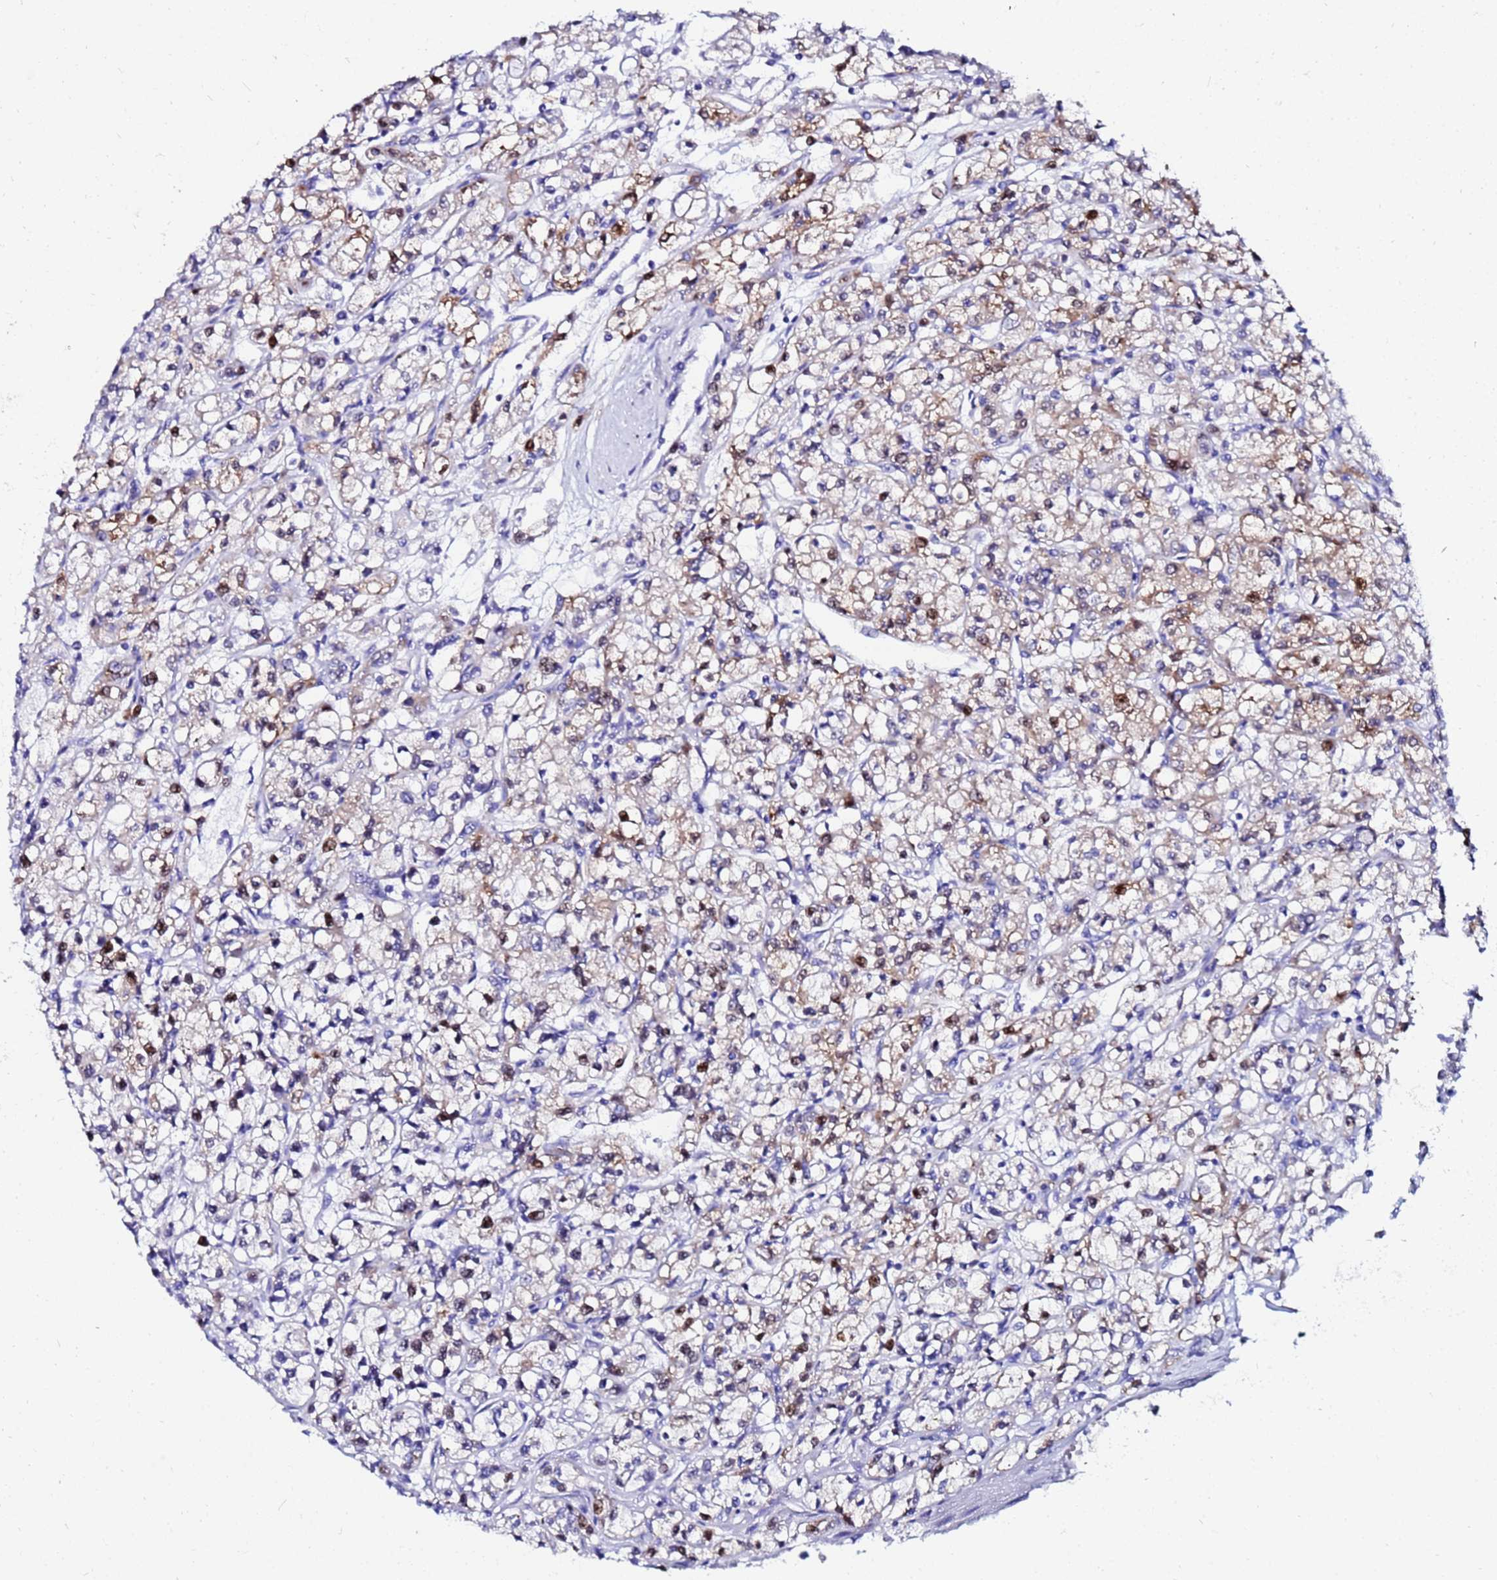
{"staining": {"intensity": "moderate", "quantity": "<25%", "location": "cytoplasmic/membranous"}, "tissue": "renal cancer", "cell_type": "Tumor cells", "image_type": "cancer", "snomed": [{"axis": "morphology", "description": "Adenocarcinoma, NOS"}, {"axis": "topography", "description": "Kidney"}], "caption": "Immunohistochemical staining of human renal cancer (adenocarcinoma) shows low levels of moderate cytoplasmic/membranous protein expression in approximately <25% of tumor cells.", "gene": "PPP1R14C", "patient": {"sex": "female", "age": 59}}